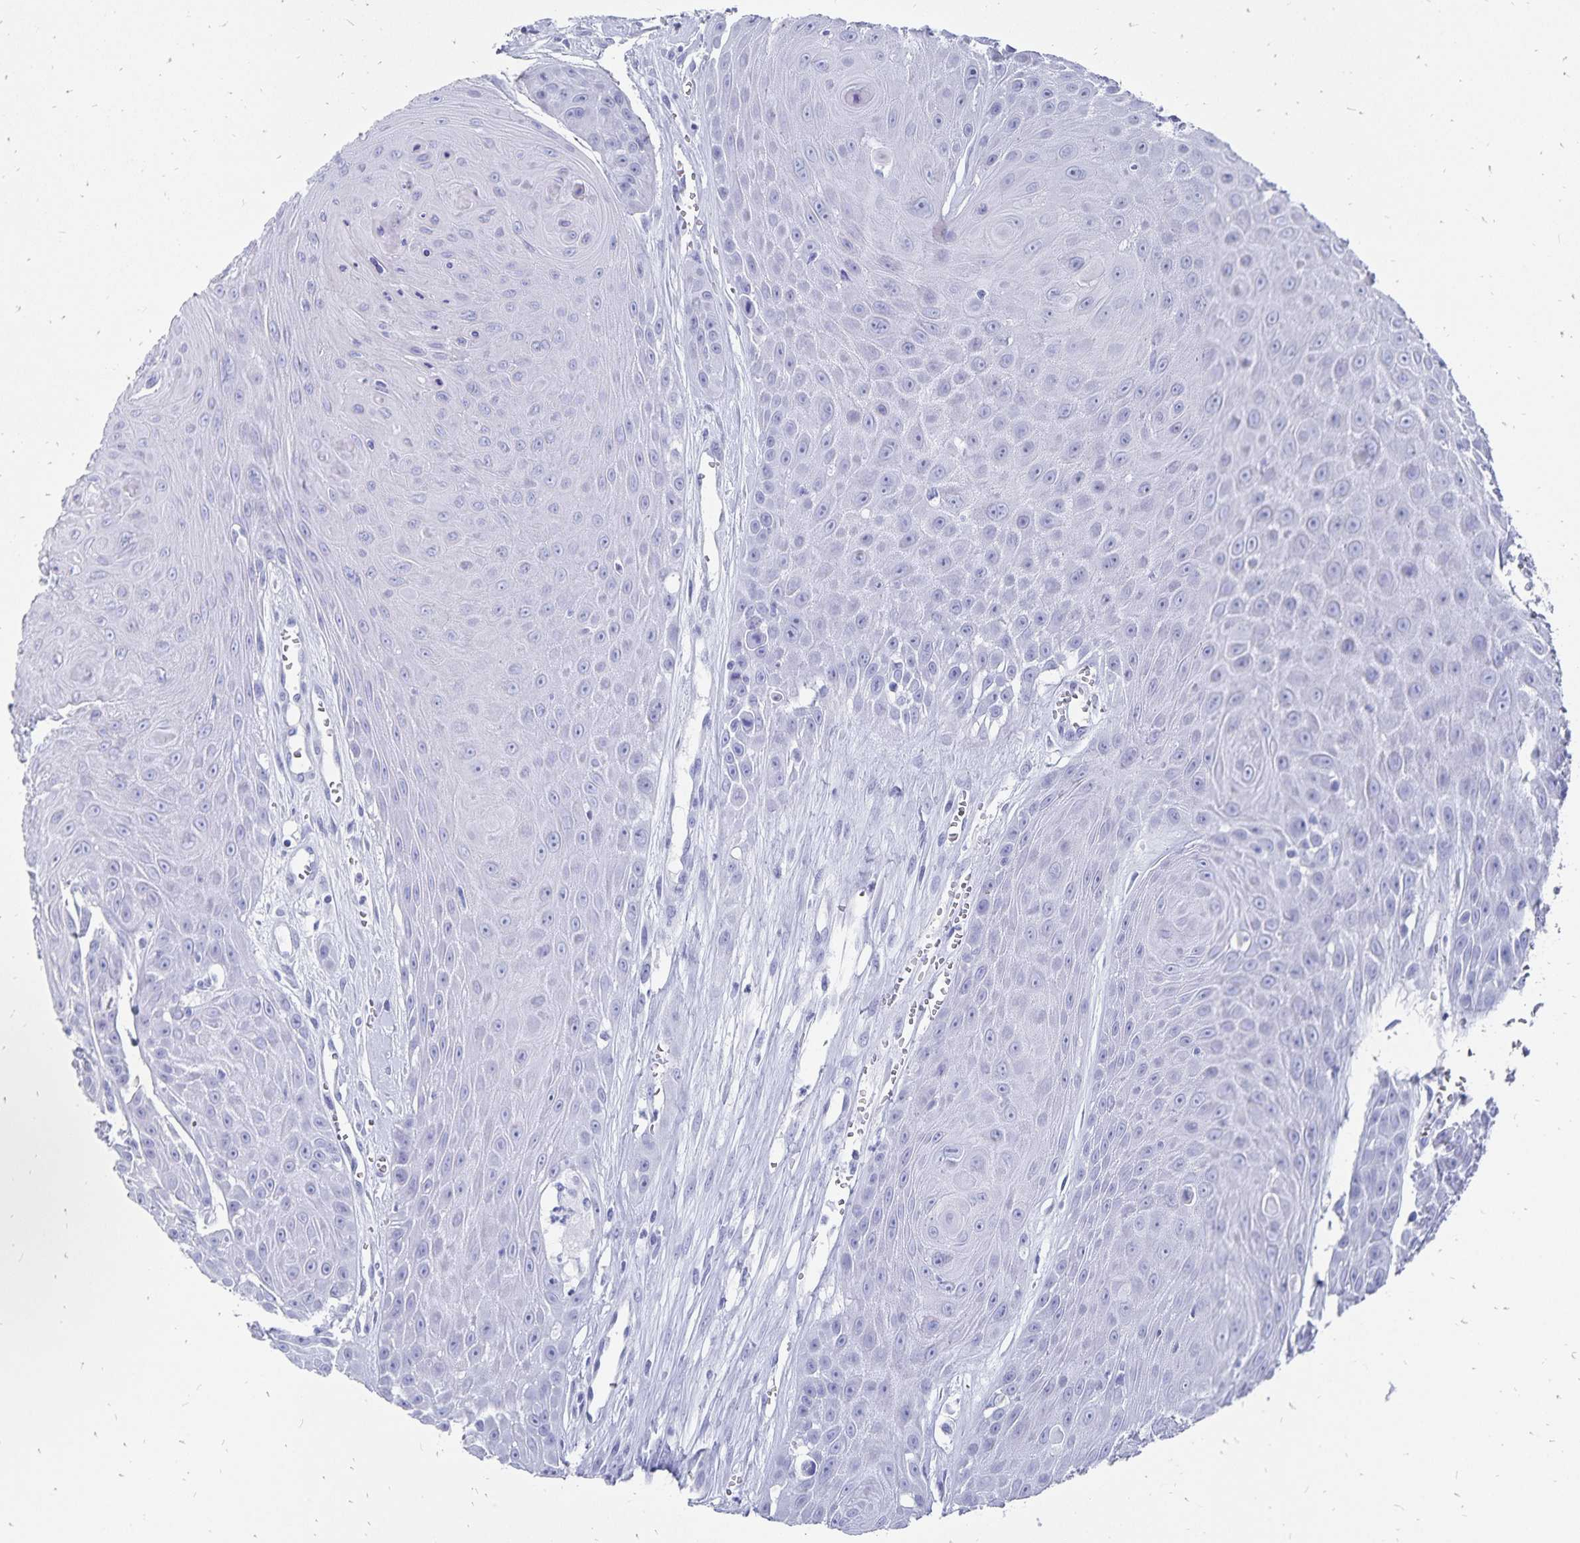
{"staining": {"intensity": "negative", "quantity": "none", "location": "none"}, "tissue": "head and neck cancer", "cell_type": "Tumor cells", "image_type": "cancer", "snomed": [{"axis": "morphology", "description": "Squamous cell carcinoma, NOS"}, {"axis": "topography", "description": "Oral tissue"}, {"axis": "topography", "description": "Head-Neck"}], "caption": "An image of human squamous cell carcinoma (head and neck) is negative for staining in tumor cells.", "gene": "ADH1A", "patient": {"sex": "male", "age": 81}}